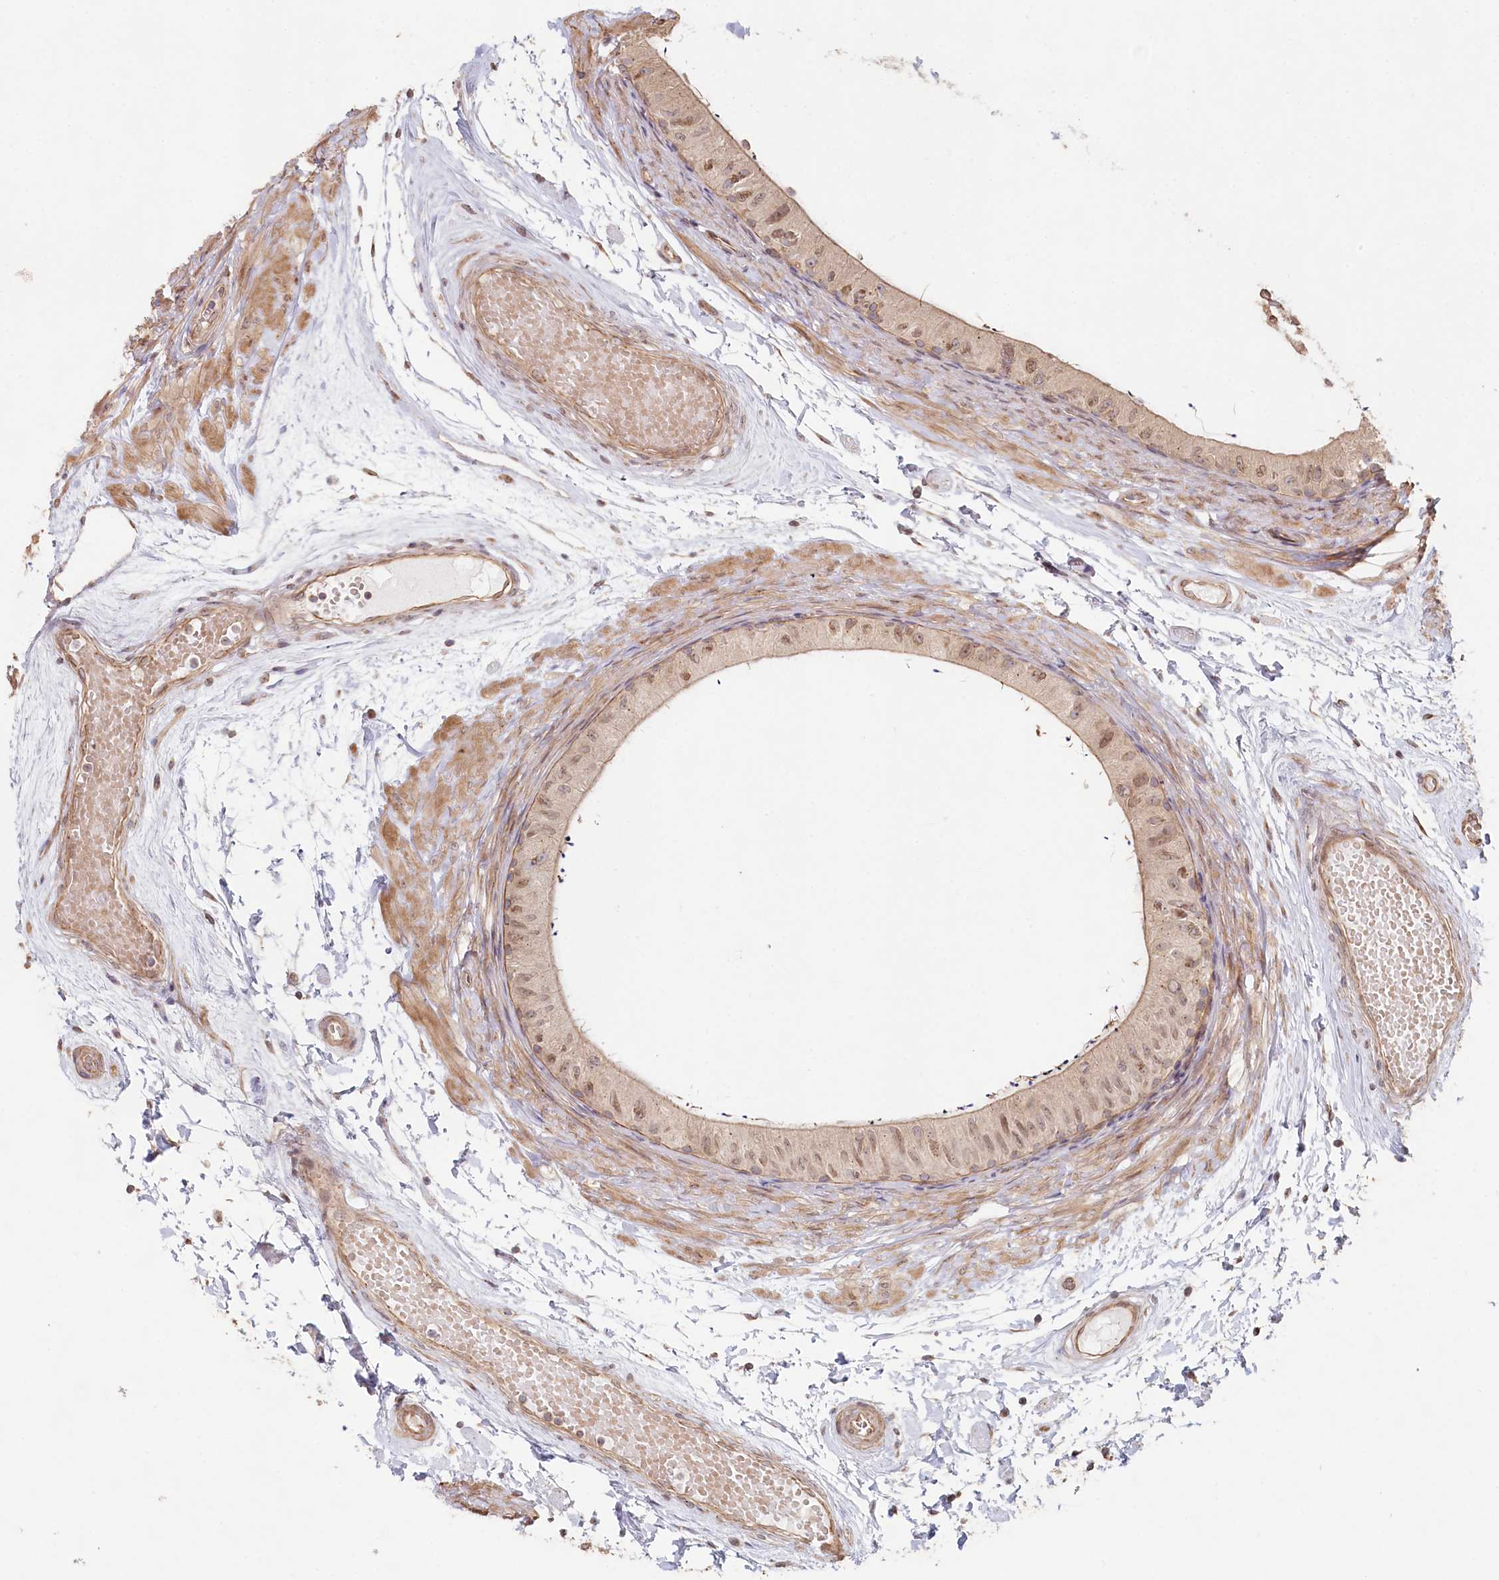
{"staining": {"intensity": "weak", "quantity": "<25%", "location": "cytoplasmic/membranous"}, "tissue": "epididymis", "cell_type": "Glandular cells", "image_type": "normal", "snomed": [{"axis": "morphology", "description": "Normal tissue, NOS"}, {"axis": "topography", "description": "Epididymis"}], "caption": "High magnification brightfield microscopy of normal epididymis stained with DAB (brown) and counterstained with hematoxylin (blue): glandular cells show no significant positivity.", "gene": "TCHP", "patient": {"sex": "male", "age": 50}}